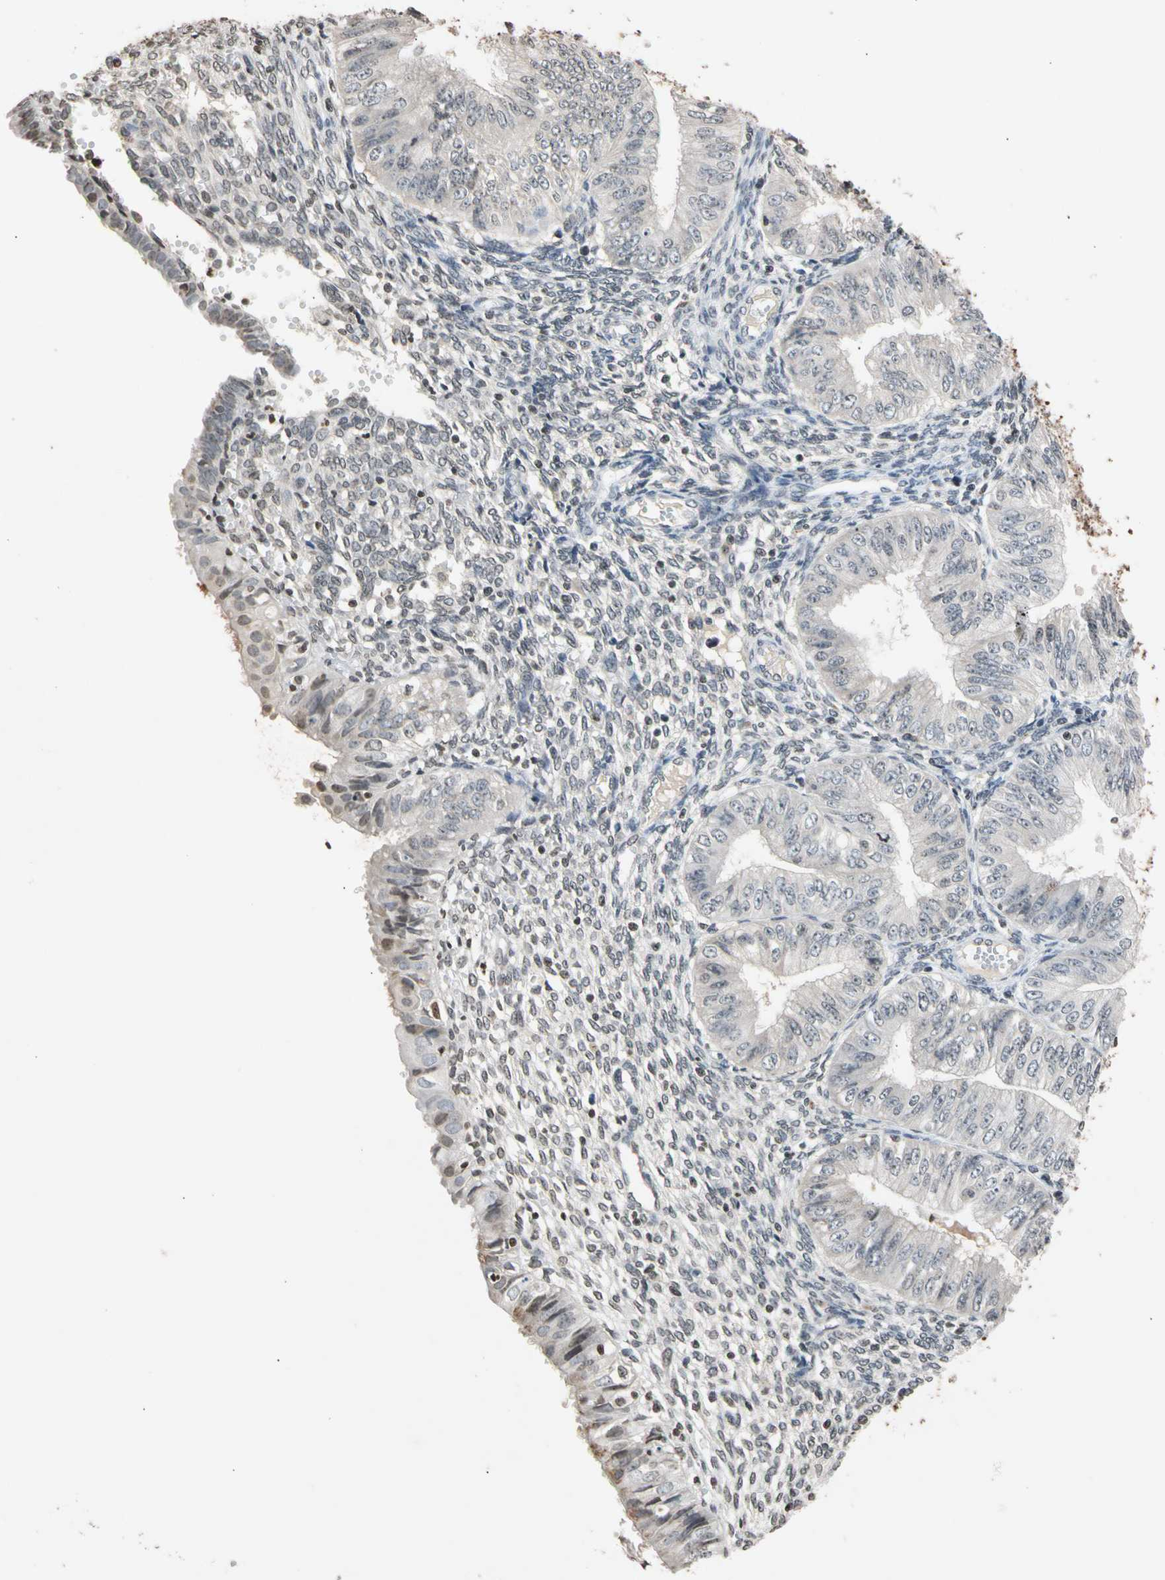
{"staining": {"intensity": "negative", "quantity": "none", "location": "none"}, "tissue": "endometrial cancer", "cell_type": "Tumor cells", "image_type": "cancer", "snomed": [{"axis": "morphology", "description": "Normal tissue, NOS"}, {"axis": "morphology", "description": "Adenocarcinoma, NOS"}, {"axis": "topography", "description": "Endometrium"}], "caption": "Immunohistochemistry (IHC) histopathology image of endometrial cancer (adenocarcinoma) stained for a protein (brown), which displays no expression in tumor cells.", "gene": "GPX4", "patient": {"sex": "female", "age": 53}}